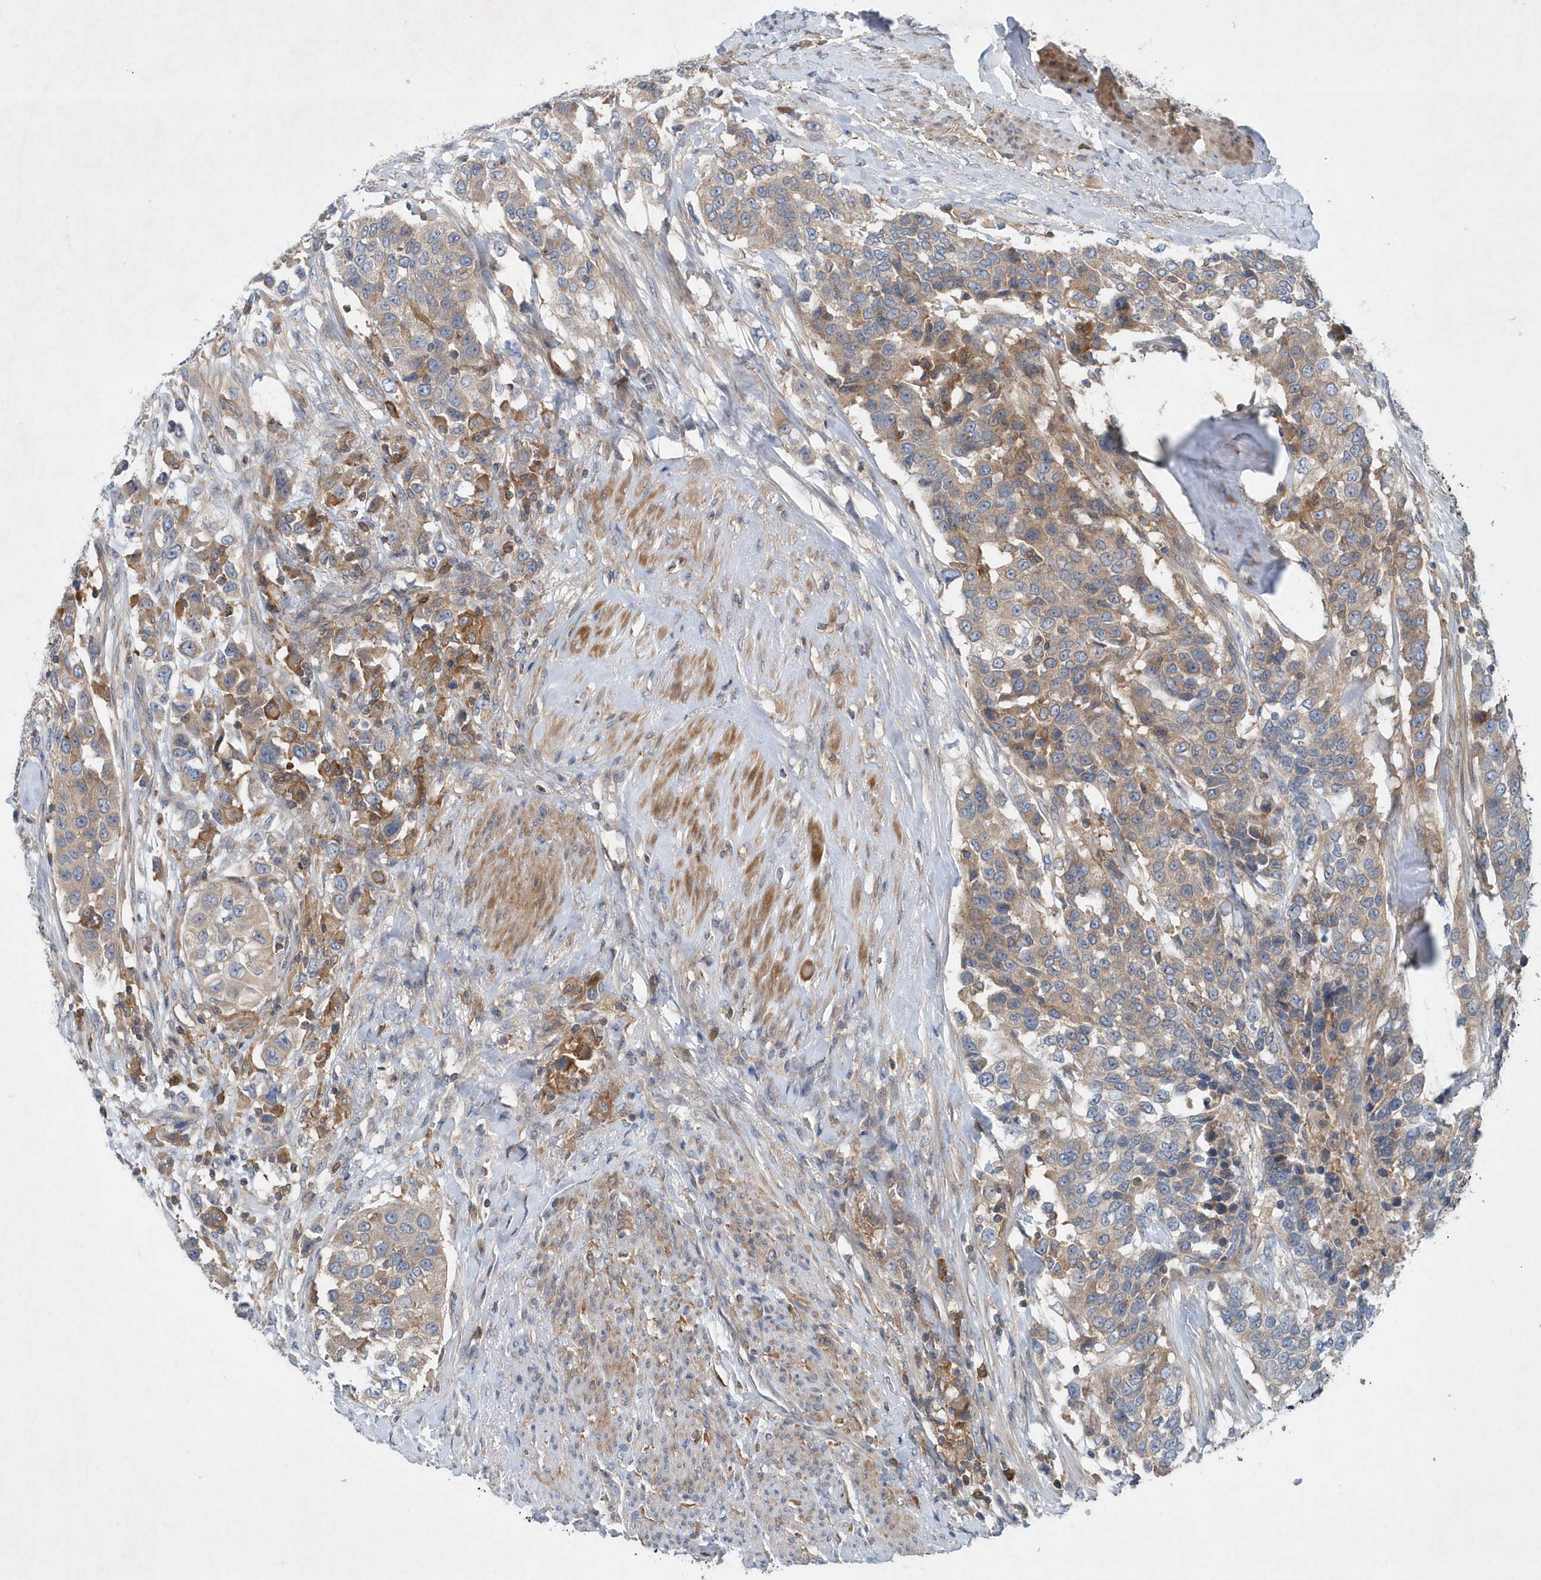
{"staining": {"intensity": "weak", "quantity": "25%-75%", "location": "cytoplasmic/membranous"}, "tissue": "urothelial cancer", "cell_type": "Tumor cells", "image_type": "cancer", "snomed": [{"axis": "morphology", "description": "Urothelial carcinoma, High grade"}, {"axis": "topography", "description": "Urinary bladder"}], "caption": "High-grade urothelial carcinoma stained for a protein (brown) shows weak cytoplasmic/membranous positive positivity in about 25%-75% of tumor cells.", "gene": "P2RY10", "patient": {"sex": "female", "age": 80}}